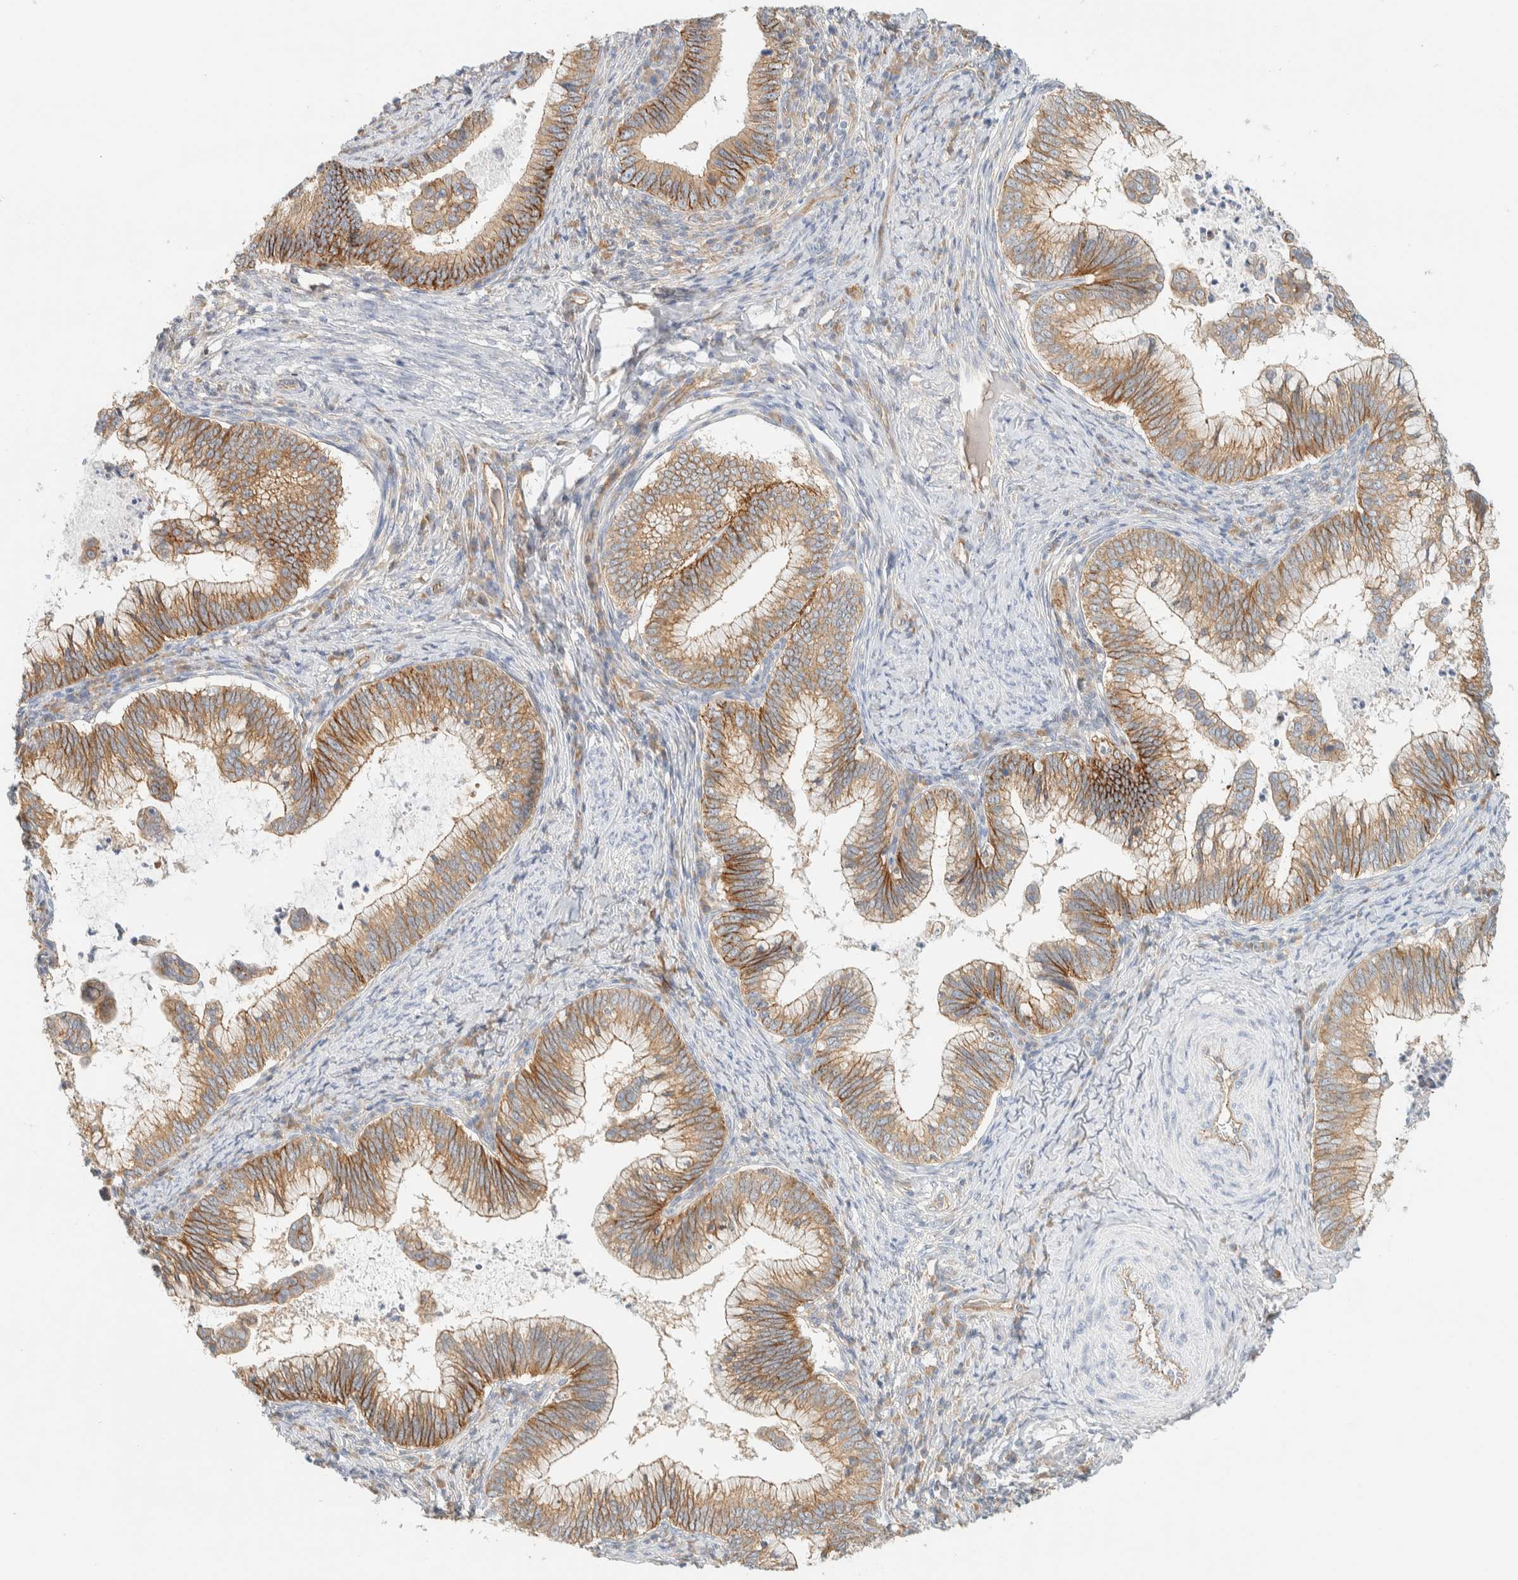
{"staining": {"intensity": "moderate", "quantity": ">75%", "location": "cytoplasmic/membranous"}, "tissue": "cervical cancer", "cell_type": "Tumor cells", "image_type": "cancer", "snomed": [{"axis": "morphology", "description": "Adenocarcinoma, NOS"}, {"axis": "topography", "description": "Cervix"}], "caption": "Immunohistochemical staining of cervical adenocarcinoma exhibits medium levels of moderate cytoplasmic/membranous protein staining in about >75% of tumor cells.", "gene": "LIMA1", "patient": {"sex": "female", "age": 36}}